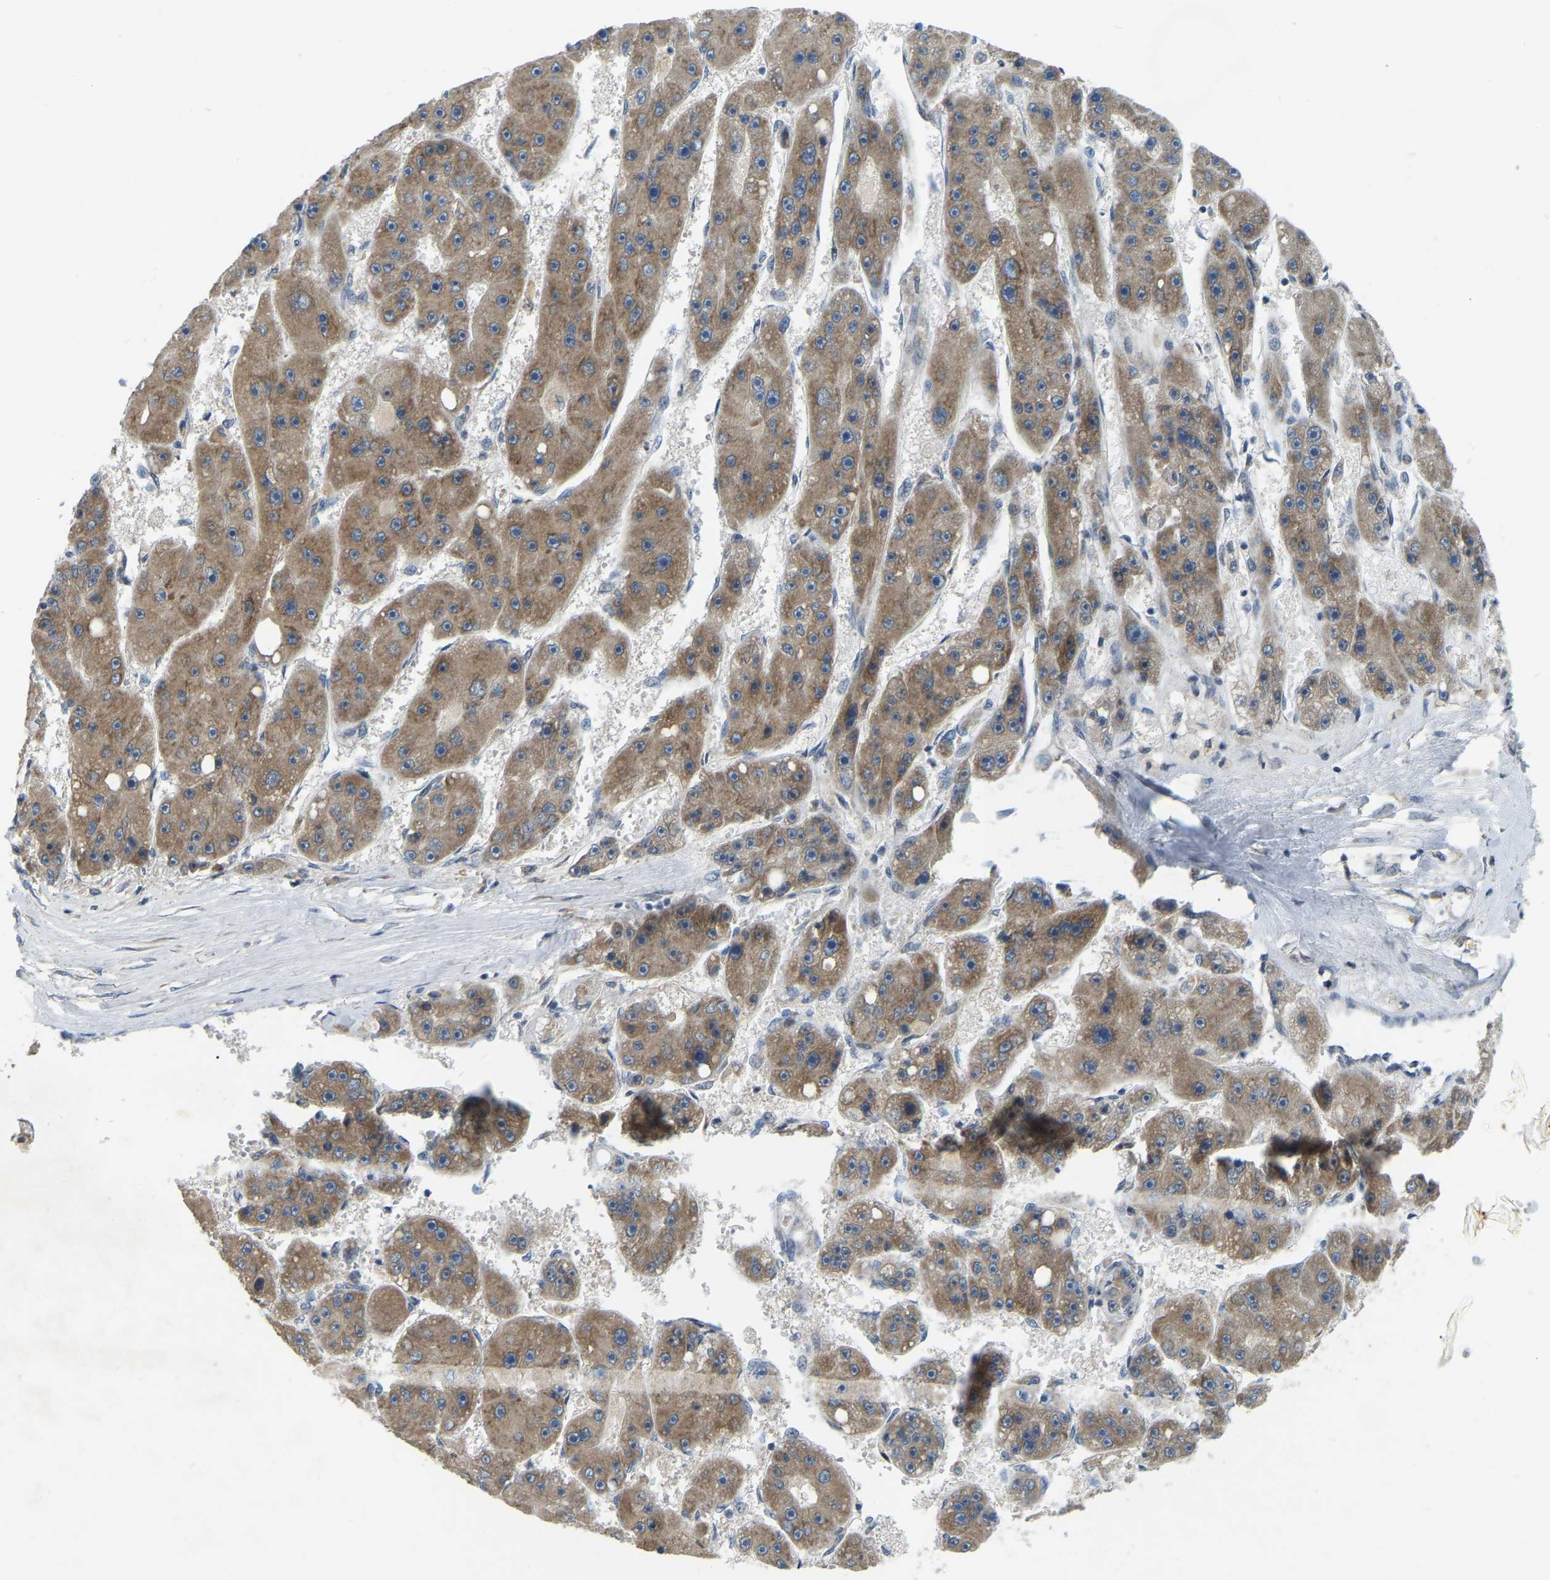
{"staining": {"intensity": "moderate", "quantity": ">75%", "location": "cytoplasmic/membranous"}, "tissue": "liver cancer", "cell_type": "Tumor cells", "image_type": "cancer", "snomed": [{"axis": "morphology", "description": "Carcinoma, Hepatocellular, NOS"}, {"axis": "topography", "description": "Liver"}], "caption": "Liver cancer stained with a protein marker demonstrates moderate staining in tumor cells.", "gene": "PARL", "patient": {"sex": "female", "age": 61}}